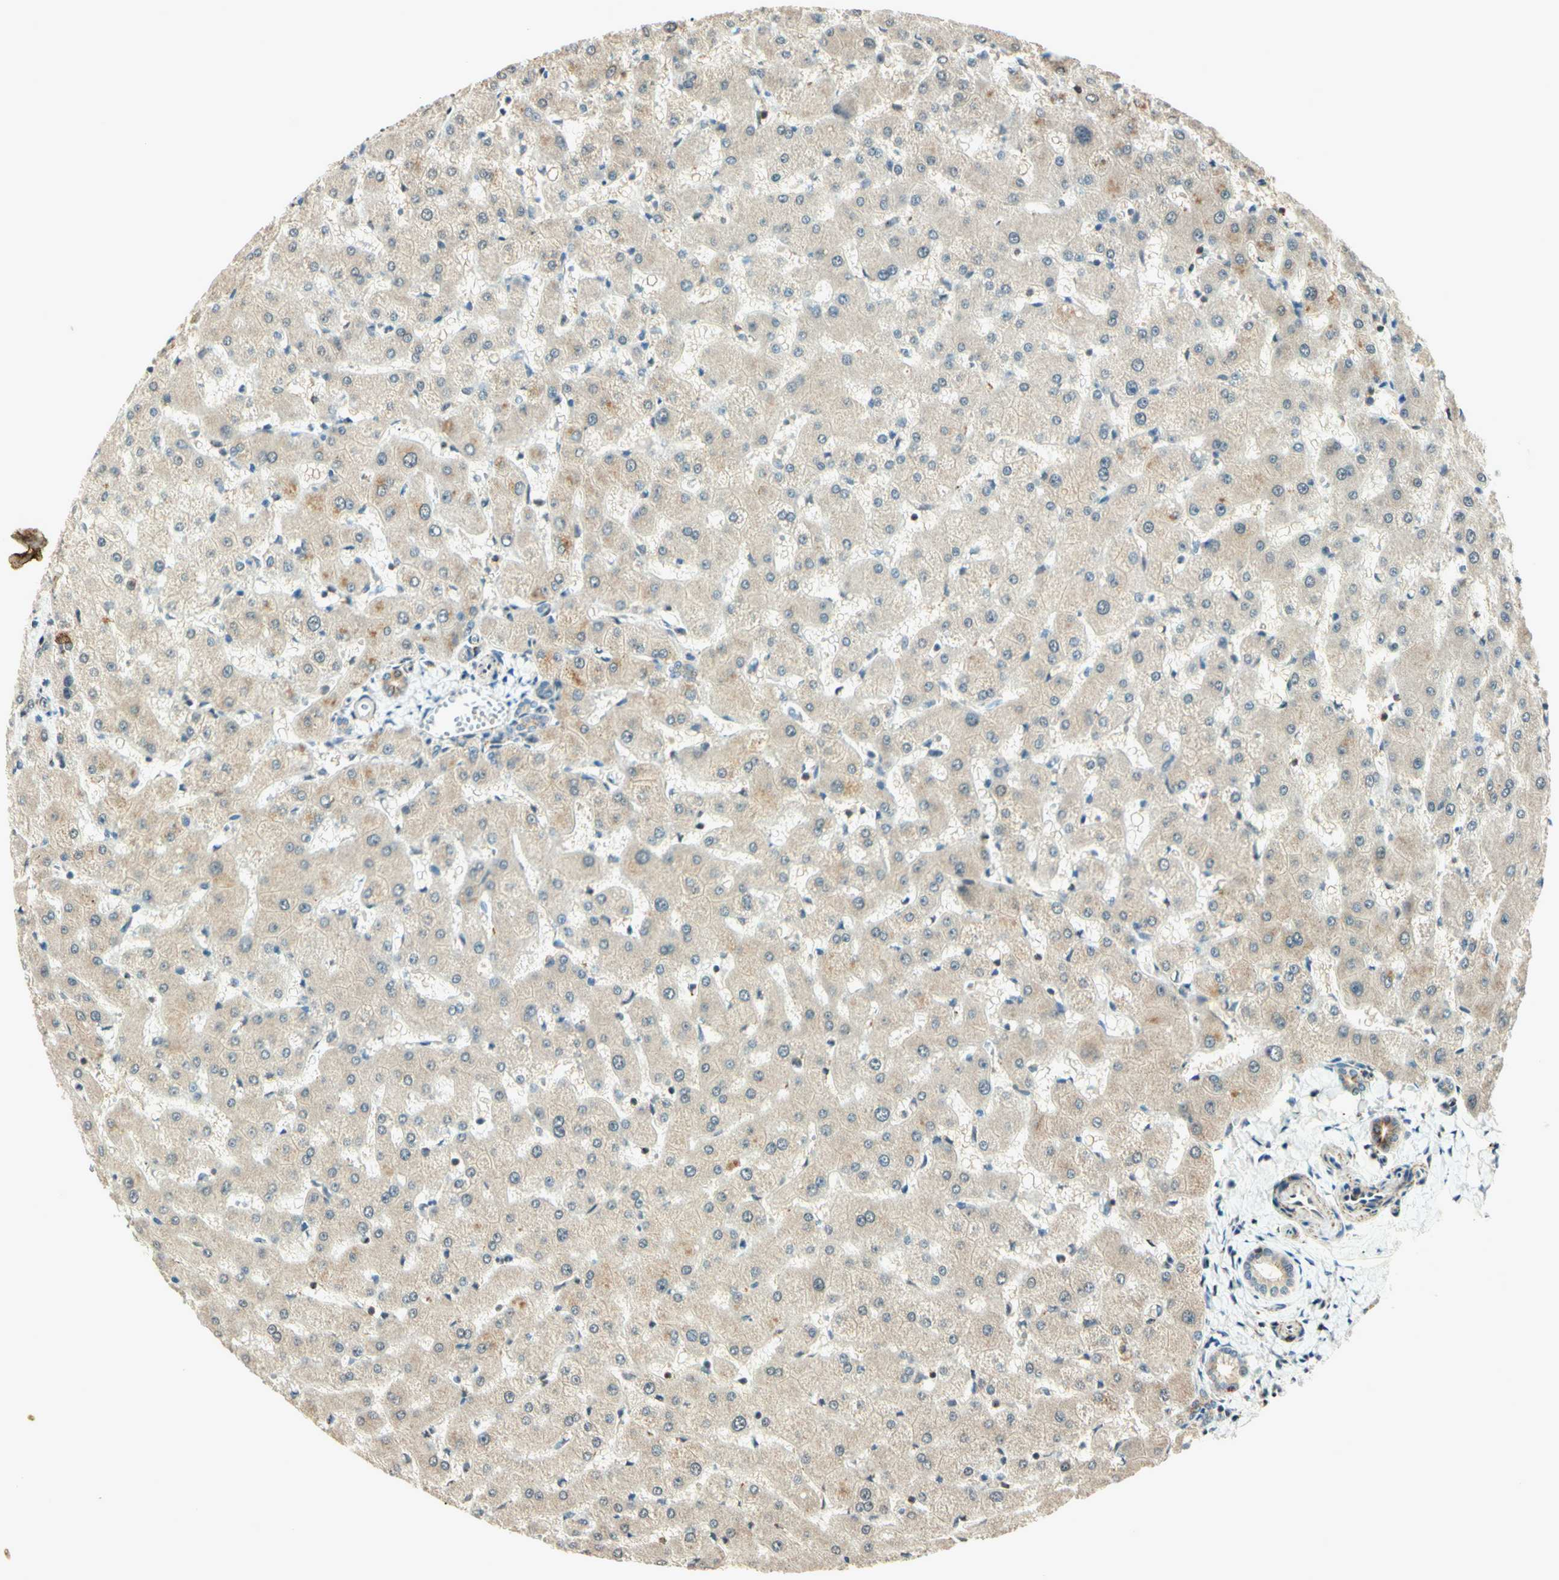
{"staining": {"intensity": "weak", "quantity": ">75%", "location": "cytoplasmic/membranous"}, "tissue": "liver", "cell_type": "Cholangiocytes", "image_type": "normal", "snomed": [{"axis": "morphology", "description": "Normal tissue, NOS"}, {"axis": "topography", "description": "Liver"}], "caption": "Immunohistochemical staining of normal liver shows low levels of weak cytoplasmic/membranous expression in about >75% of cholangiocytes. Ihc stains the protein of interest in brown and the nuclei are stained blue.", "gene": "CDH6", "patient": {"sex": "female", "age": 63}}